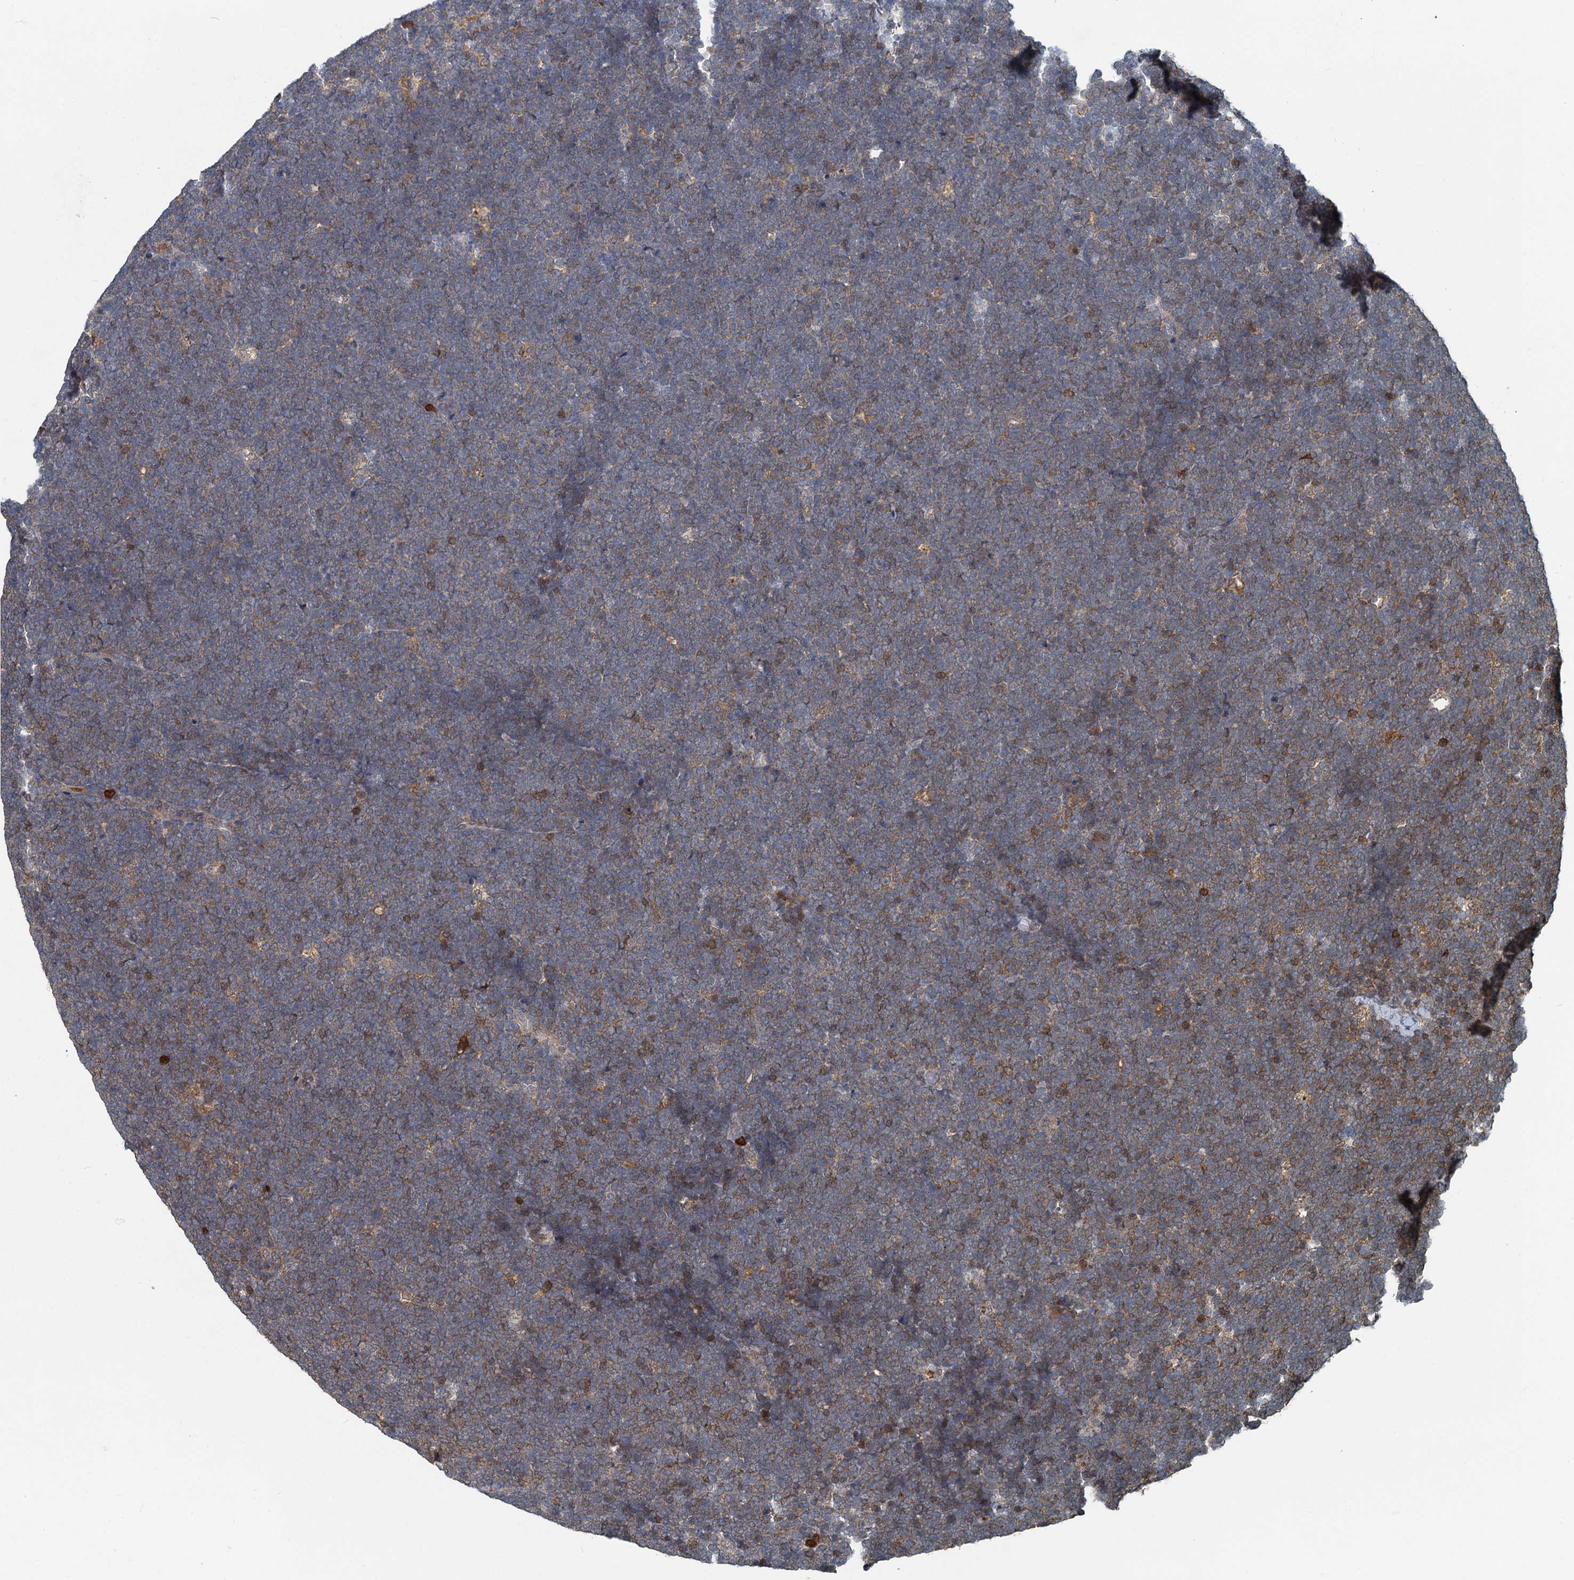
{"staining": {"intensity": "moderate", "quantity": "<25%", "location": "cytoplasmic/membranous"}, "tissue": "lymphoma", "cell_type": "Tumor cells", "image_type": "cancer", "snomed": [{"axis": "morphology", "description": "Malignant lymphoma, non-Hodgkin's type, High grade"}, {"axis": "topography", "description": "Lymph node"}], "caption": "Immunohistochemistry of high-grade malignant lymphoma, non-Hodgkin's type exhibits low levels of moderate cytoplasmic/membranous positivity in about <25% of tumor cells.", "gene": "GPI", "patient": {"sex": "male", "age": 13}}